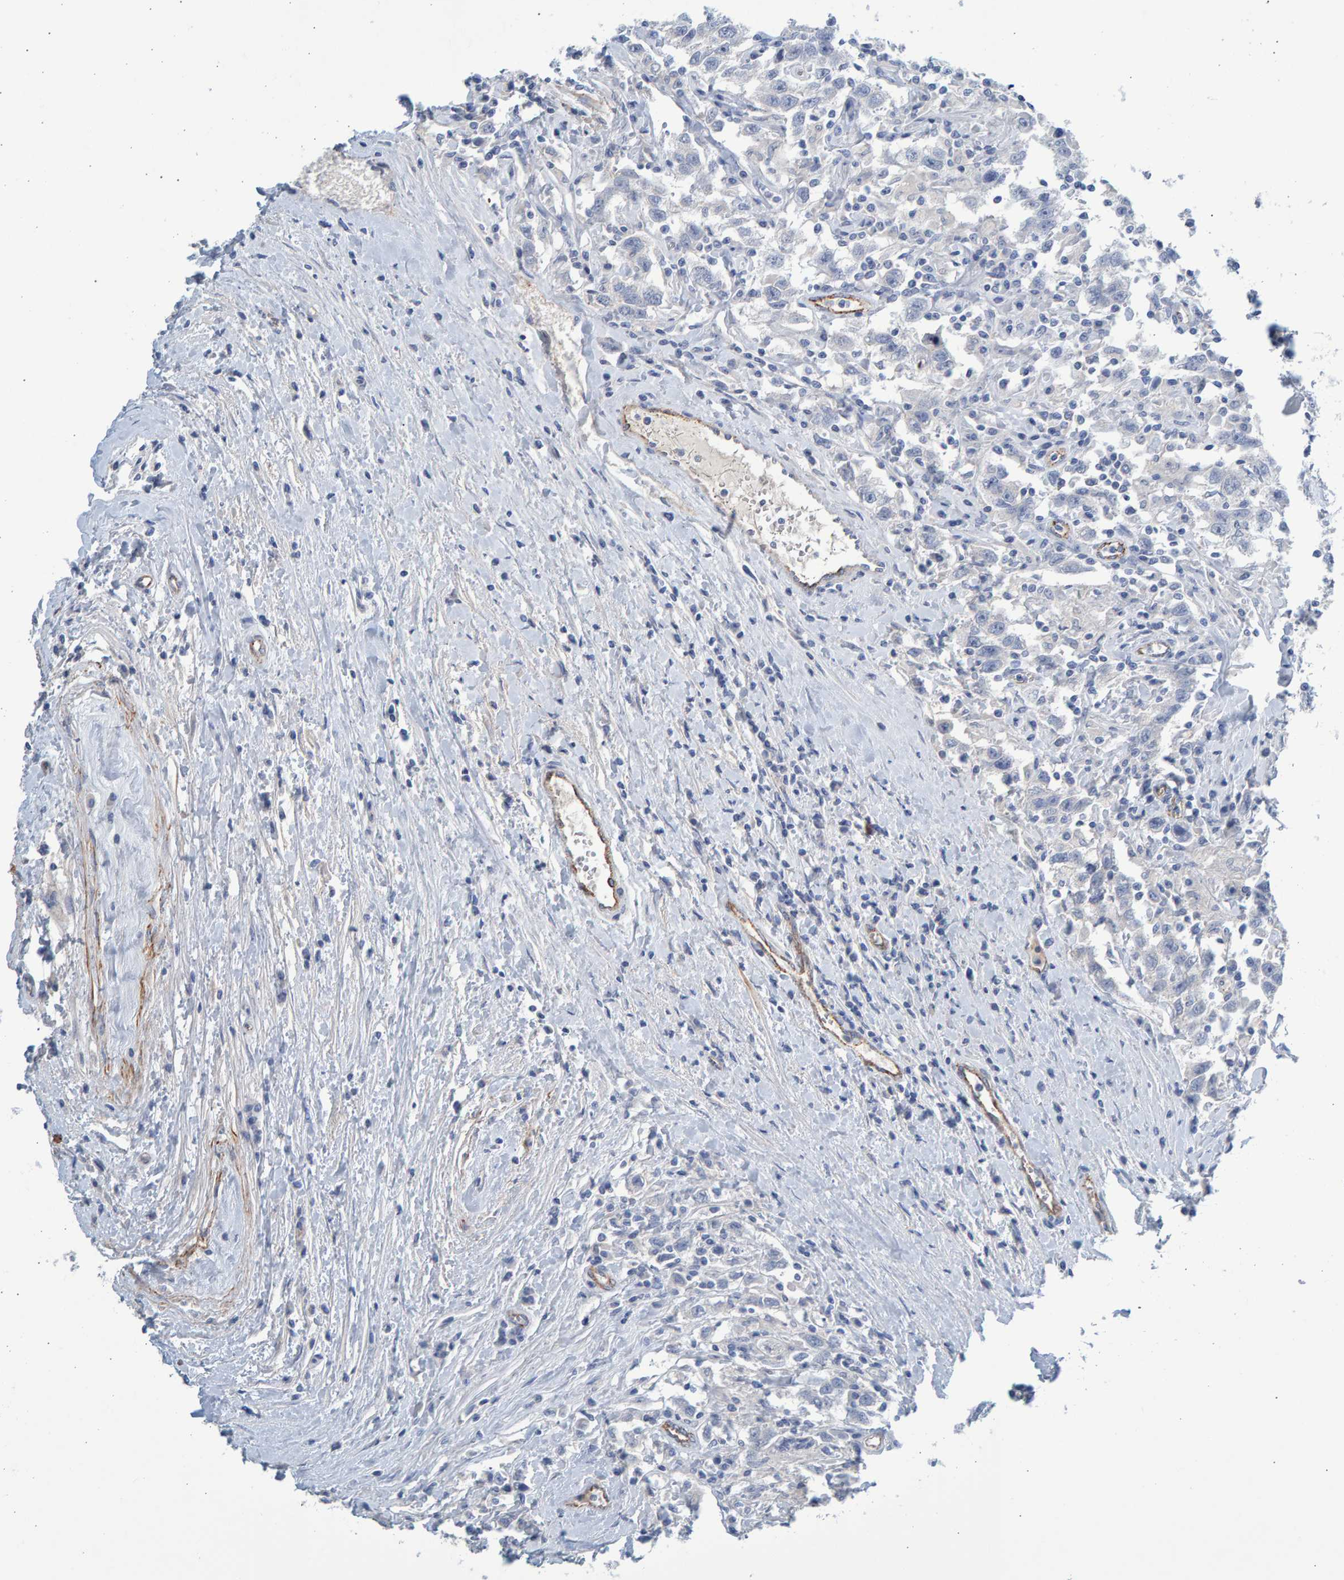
{"staining": {"intensity": "negative", "quantity": "none", "location": "none"}, "tissue": "testis cancer", "cell_type": "Tumor cells", "image_type": "cancer", "snomed": [{"axis": "morphology", "description": "Seminoma, NOS"}, {"axis": "topography", "description": "Testis"}], "caption": "Protein analysis of testis cancer (seminoma) reveals no significant staining in tumor cells. Nuclei are stained in blue.", "gene": "SLC34A3", "patient": {"sex": "male", "age": 41}}